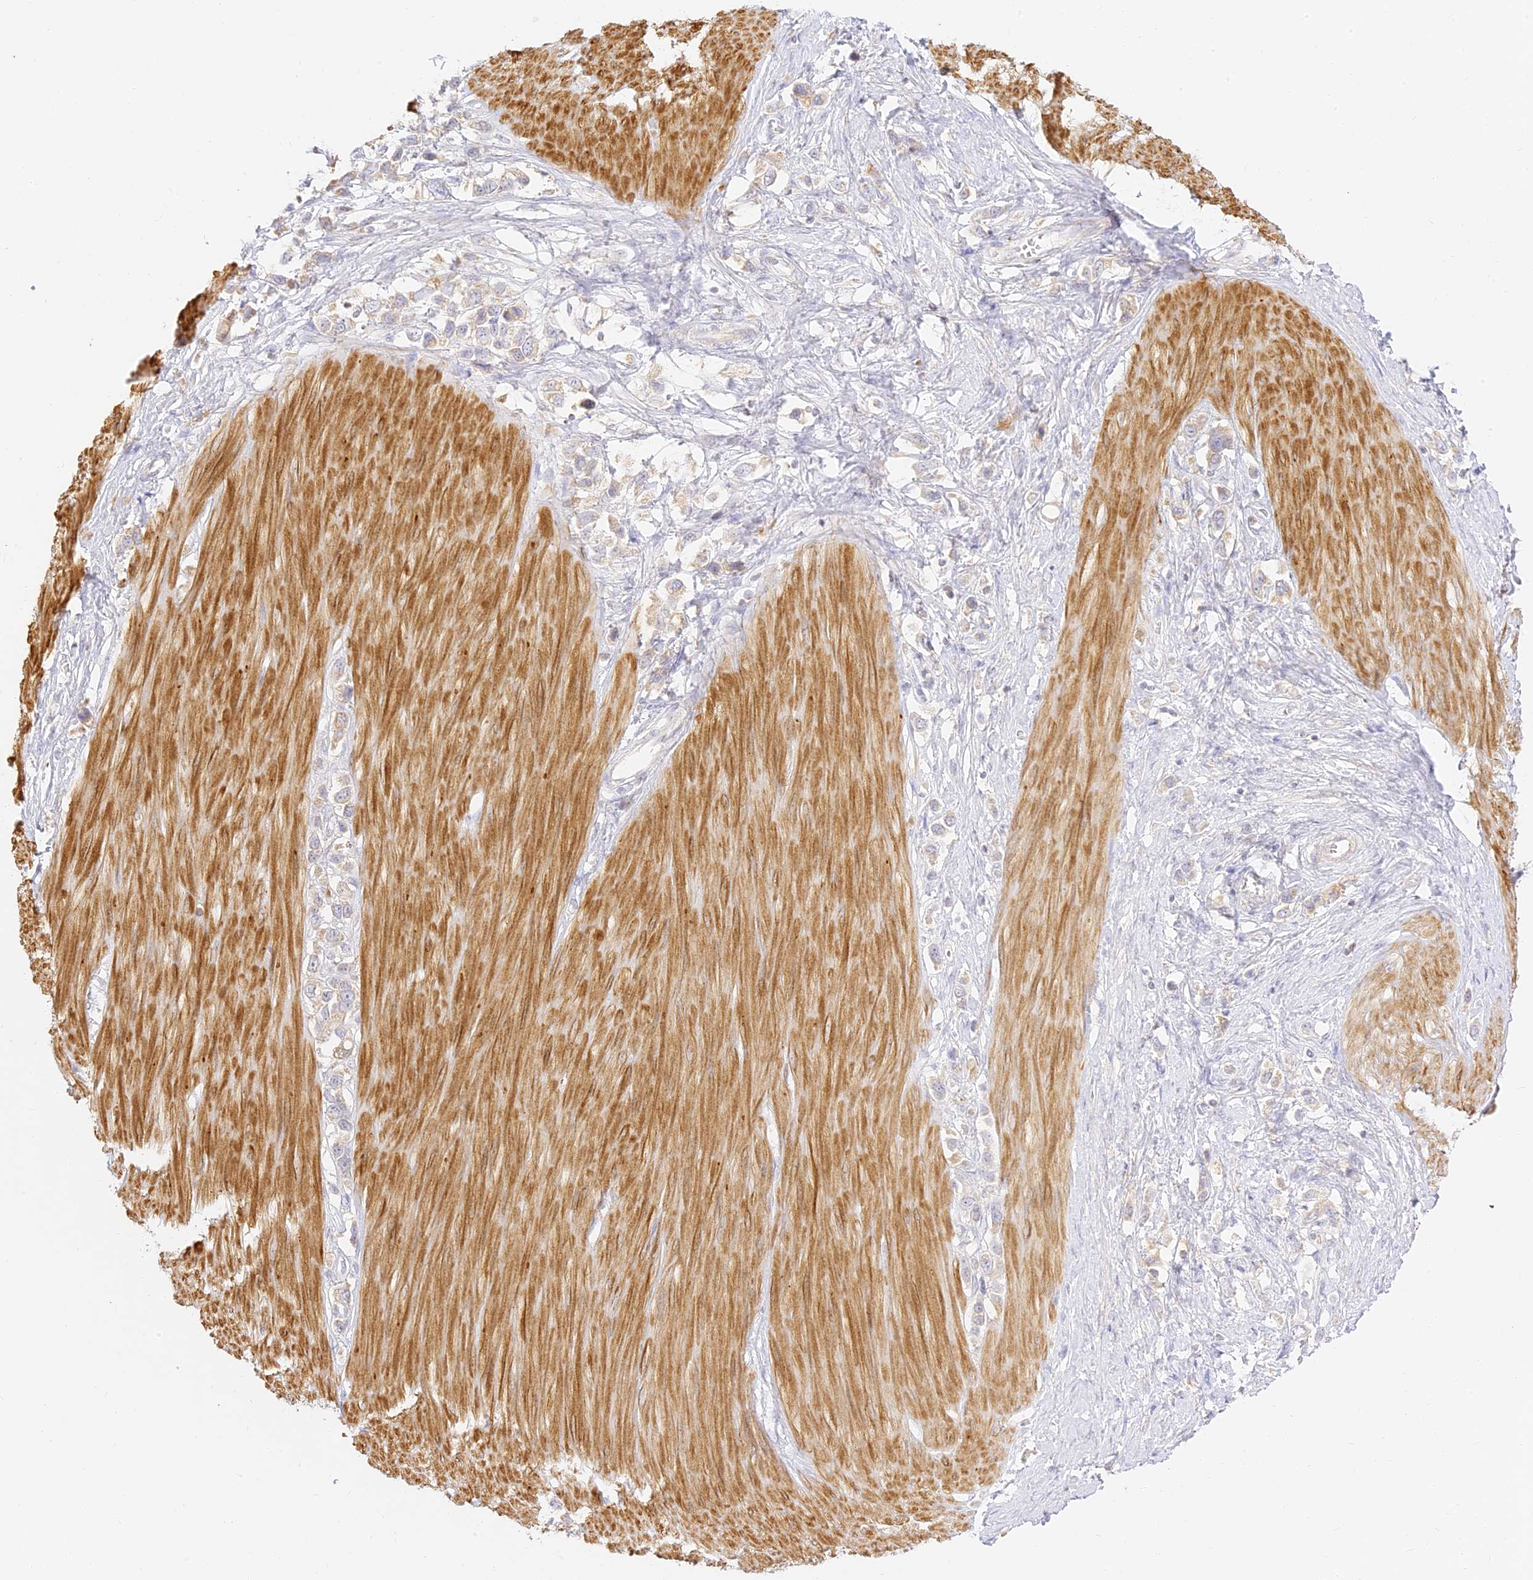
{"staining": {"intensity": "weak", "quantity": ">75%", "location": "cytoplasmic/membranous"}, "tissue": "stomach cancer", "cell_type": "Tumor cells", "image_type": "cancer", "snomed": [{"axis": "morphology", "description": "Adenocarcinoma, NOS"}, {"axis": "topography", "description": "Stomach"}], "caption": "A micrograph showing weak cytoplasmic/membranous expression in approximately >75% of tumor cells in adenocarcinoma (stomach), as visualized by brown immunohistochemical staining.", "gene": "LRRC15", "patient": {"sex": "female", "age": 65}}